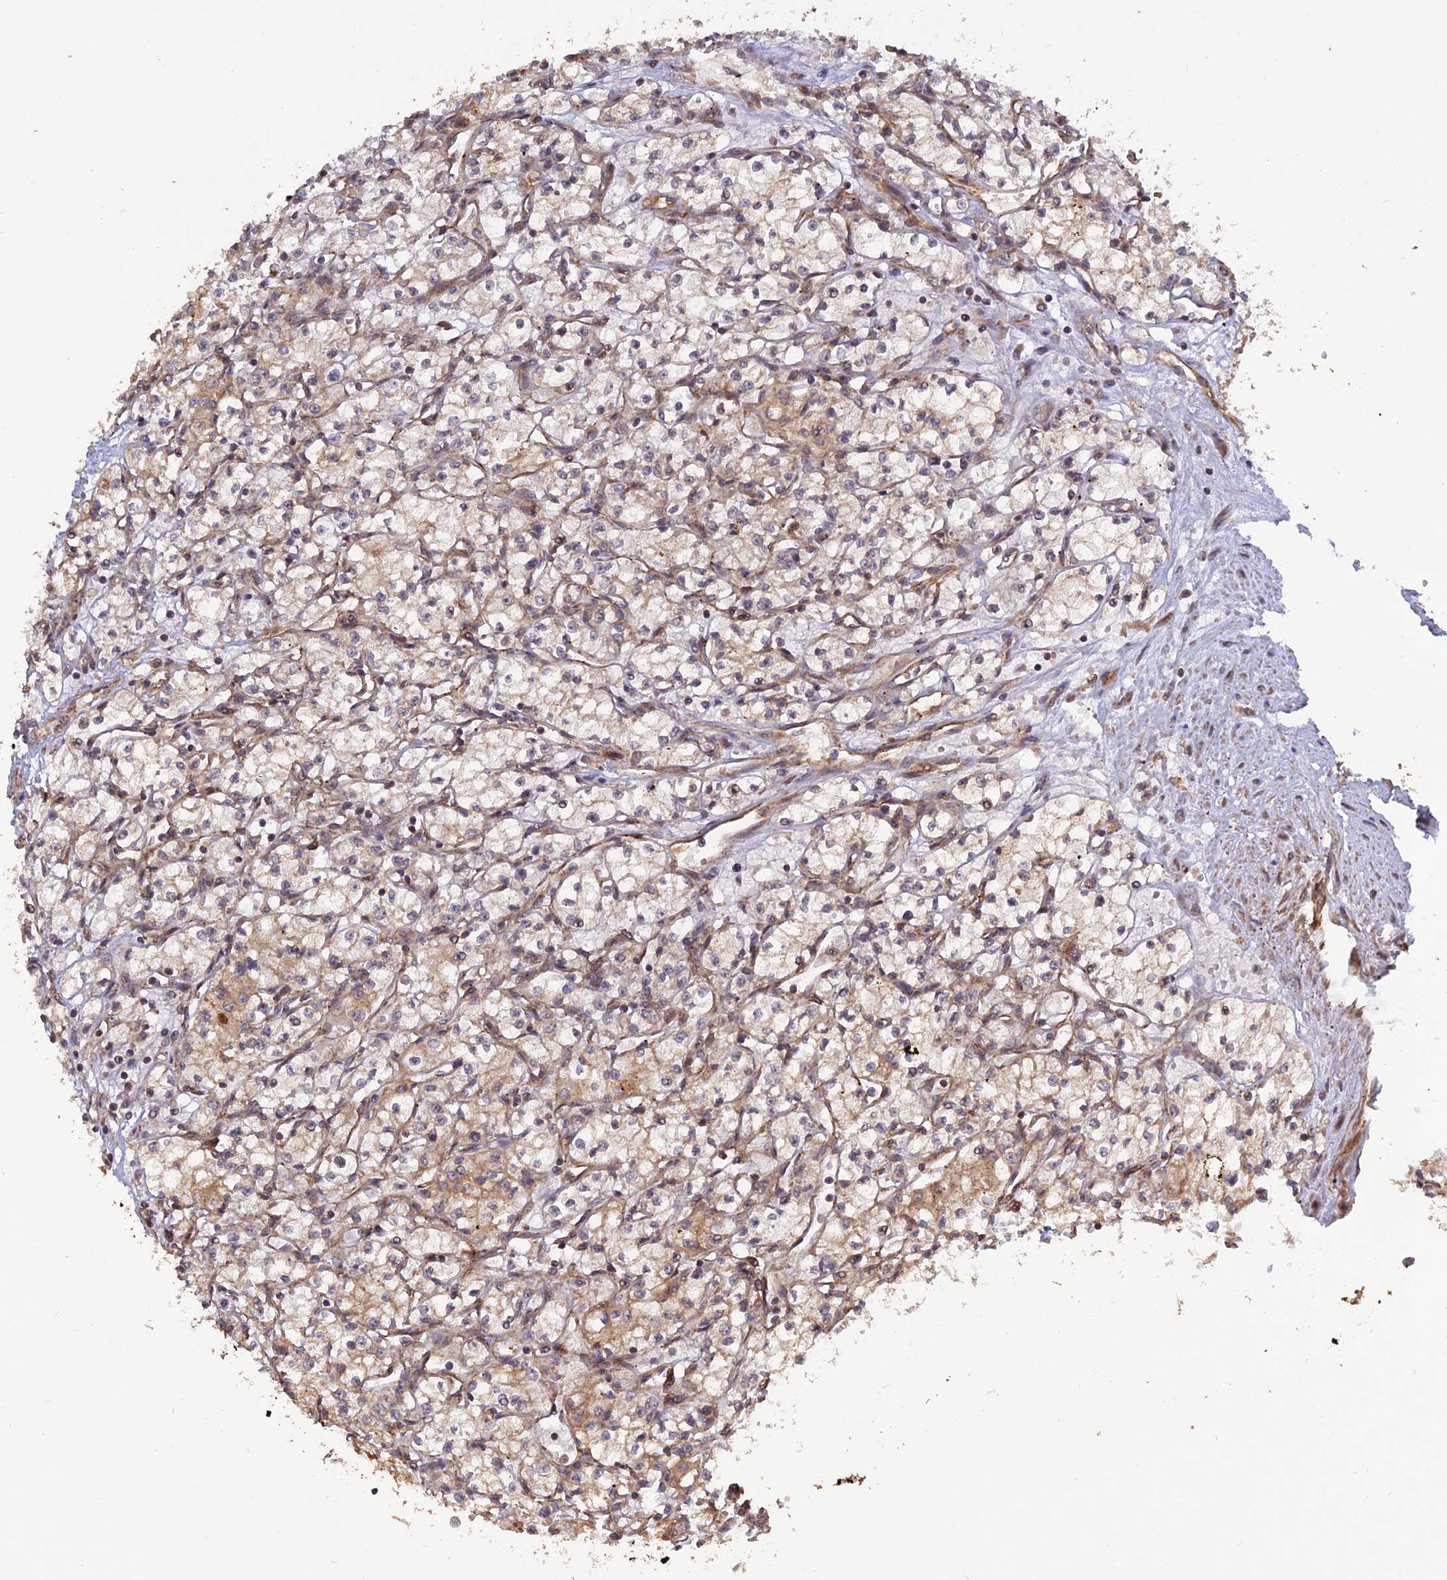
{"staining": {"intensity": "moderate", "quantity": "25%-75%", "location": "cytoplasmic/membranous"}, "tissue": "renal cancer", "cell_type": "Tumor cells", "image_type": "cancer", "snomed": [{"axis": "morphology", "description": "Adenocarcinoma, NOS"}, {"axis": "topography", "description": "Kidney"}], "caption": "A brown stain shows moderate cytoplasmic/membranous staining of a protein in human renal cancer (adenocarcinoma) tumor cells. Nuclei are stained in blue.", "gene": "CREBL2", "patient": {"sex": "male", "age": 59}}